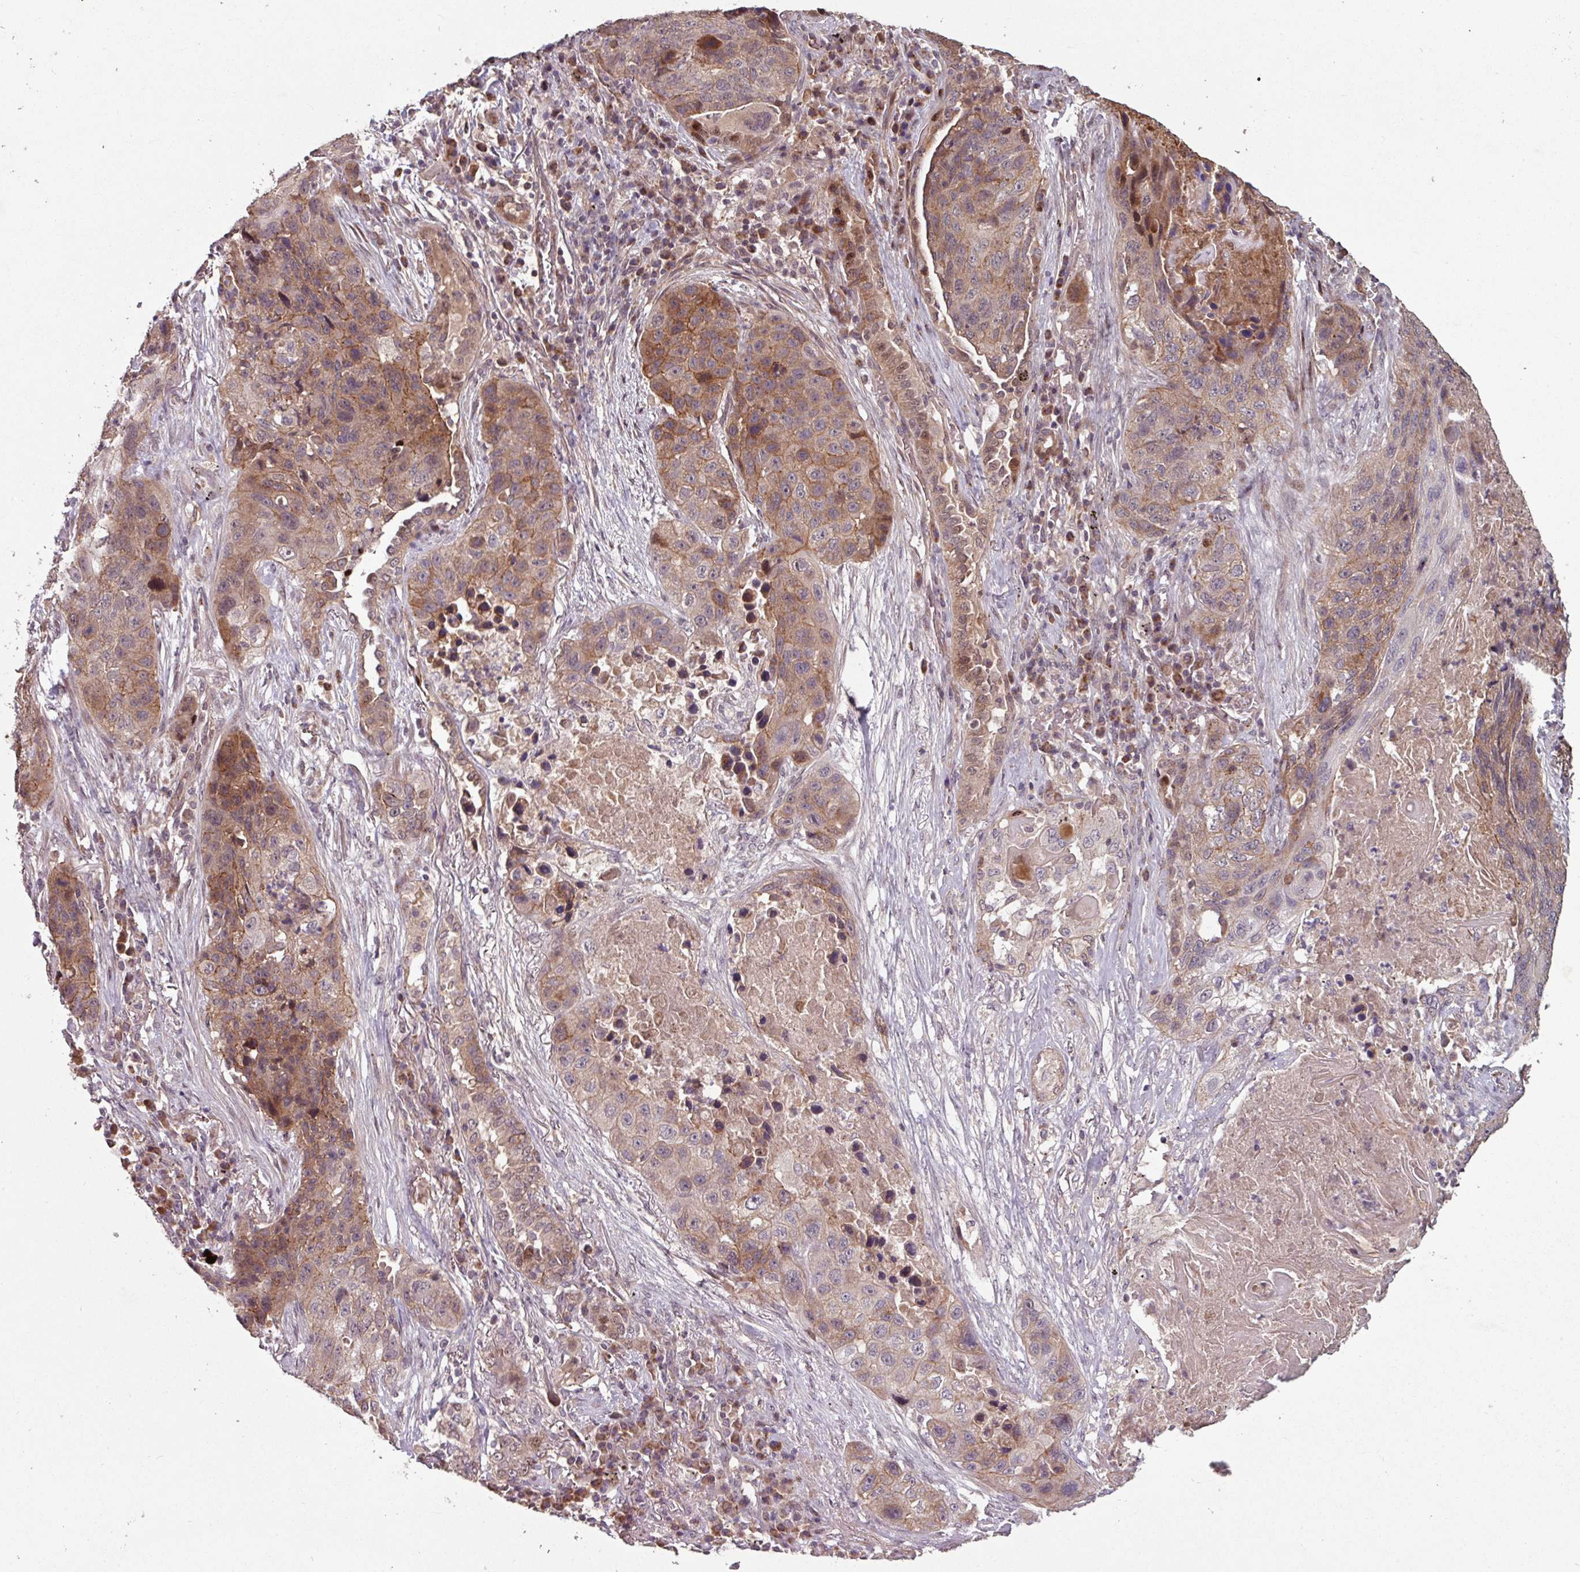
{"staining": {"intensity": "moderate", "quantity": ">75%", "location": "cytoplasmic/membranous"}, "tissue": "lung cancer", "cell_type": "Tumor cells", "image_type": "cancer", "snomed": [{"axis": "morphology", "description": "Squamous cell carcinoma, NOS"}, {"axis": "topography", "description": "Lung"}], "caption": "This image reveals immunohistochemistry (IHC) staining of lung cancer (squamous cell carcinoma), with medium moderate cytoplasmic/membranous expression in approximately >75% of tumor cells.", "gene": "TMEM88", "patient": {"sex": "female", "age": 63}}